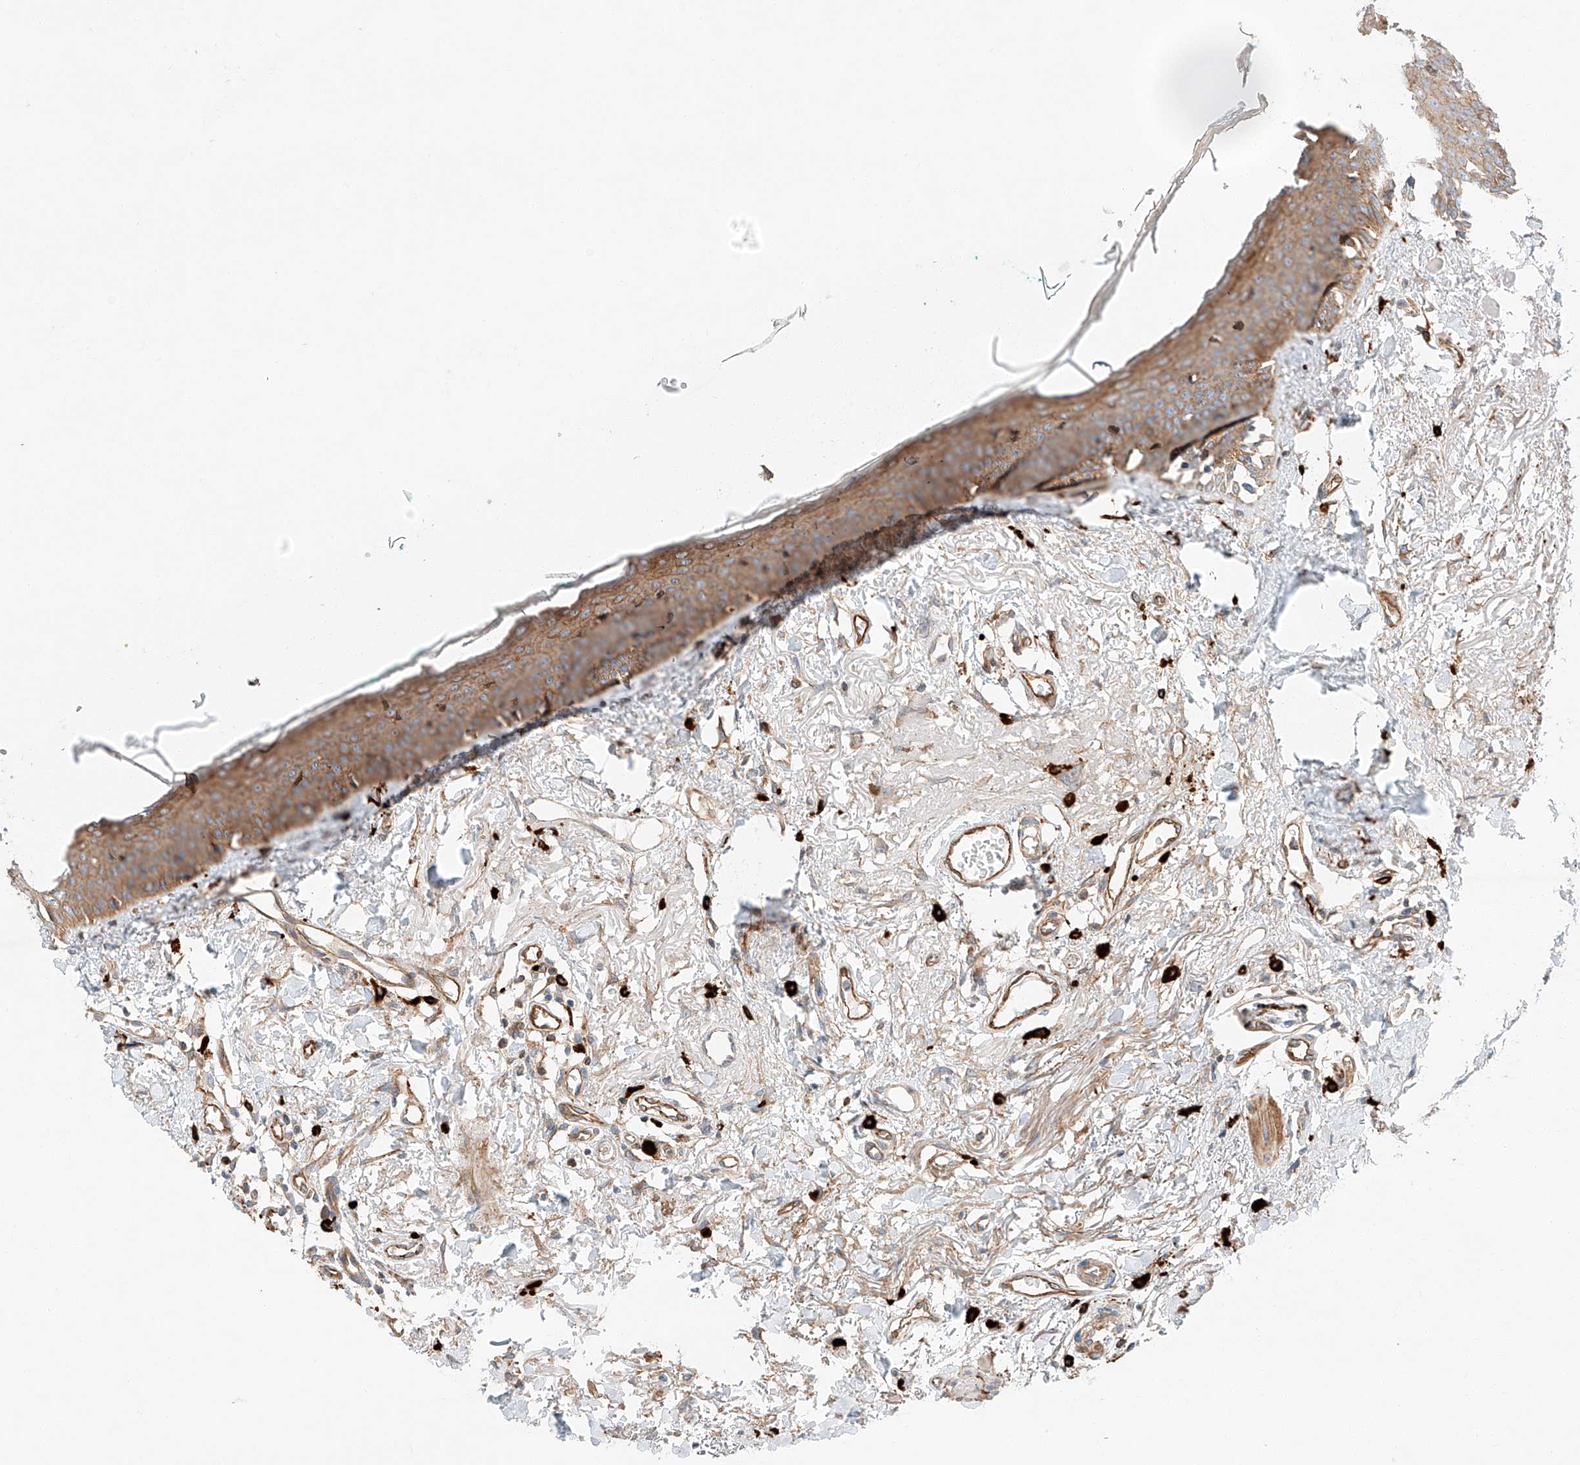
{"staining": {"intensity": "moderate", "quantity": "25%-75%", "location": "cytoplasmic/membranous"}, "tissue": "oral mucosa", "cell_type": "Squamous epithelial cells", "image_type": "normal", "snomed": [{"axis": "morphology", "description": "Normal tissue, NOS"}, {"axis": "topography", "description": "Oral tissue"}], "caption": "DAB (3,3'-diaminobenzidine) immunohistochemical staining of unremarkable human oral mucosa reveals moderate cytoplasmic/membranous protein expression in approximately 25%-75% of squamous epithelial cells. (DAB (3,3'-diaminobenzidine) IHC, brown staining for protein, blue staining for nuclei).", "gene": "MINDY4", "patient": {"sex": "female", "age": 70}}